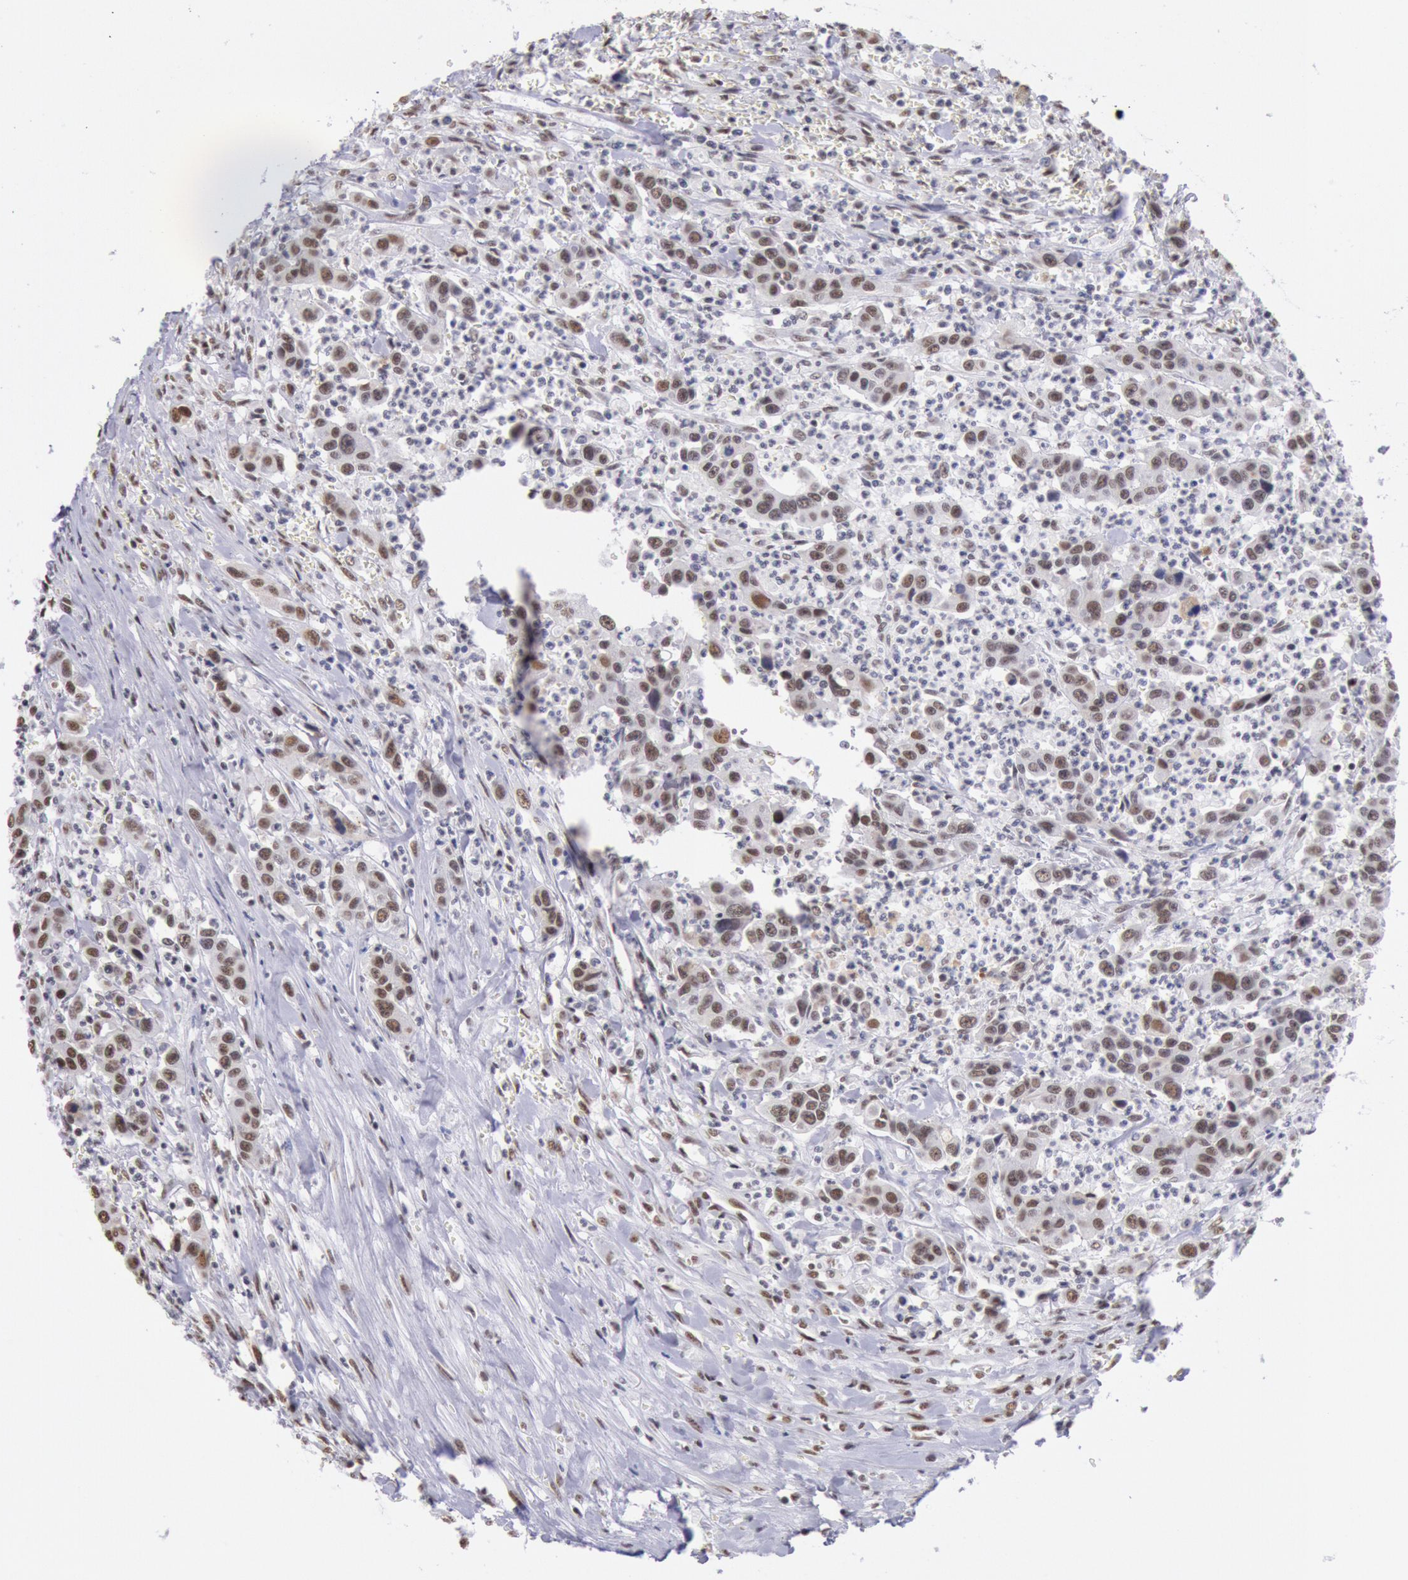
{"staining": {"intensity": "moderate", "quantity": ">75%", "location": "nuclear"}, "tissue": "urothelial cancer", "cell_type": "Tumor cells", "image_type": "cancer", "snomed": [{"axis": "morphology", "description": "Urothelial carcinoma, High grade"}, {"axis": "topography", "description": "Urinary bladder"}], "caption": "The photomicrograph shows immunohistochemical staining of high-grade urothelial carcinoma. There is moderate nuclear positivity is identified in approximately >75% of tumor cells.", "gene": "SNRPD3", "patient": {"sex": "male", "age": 86}}